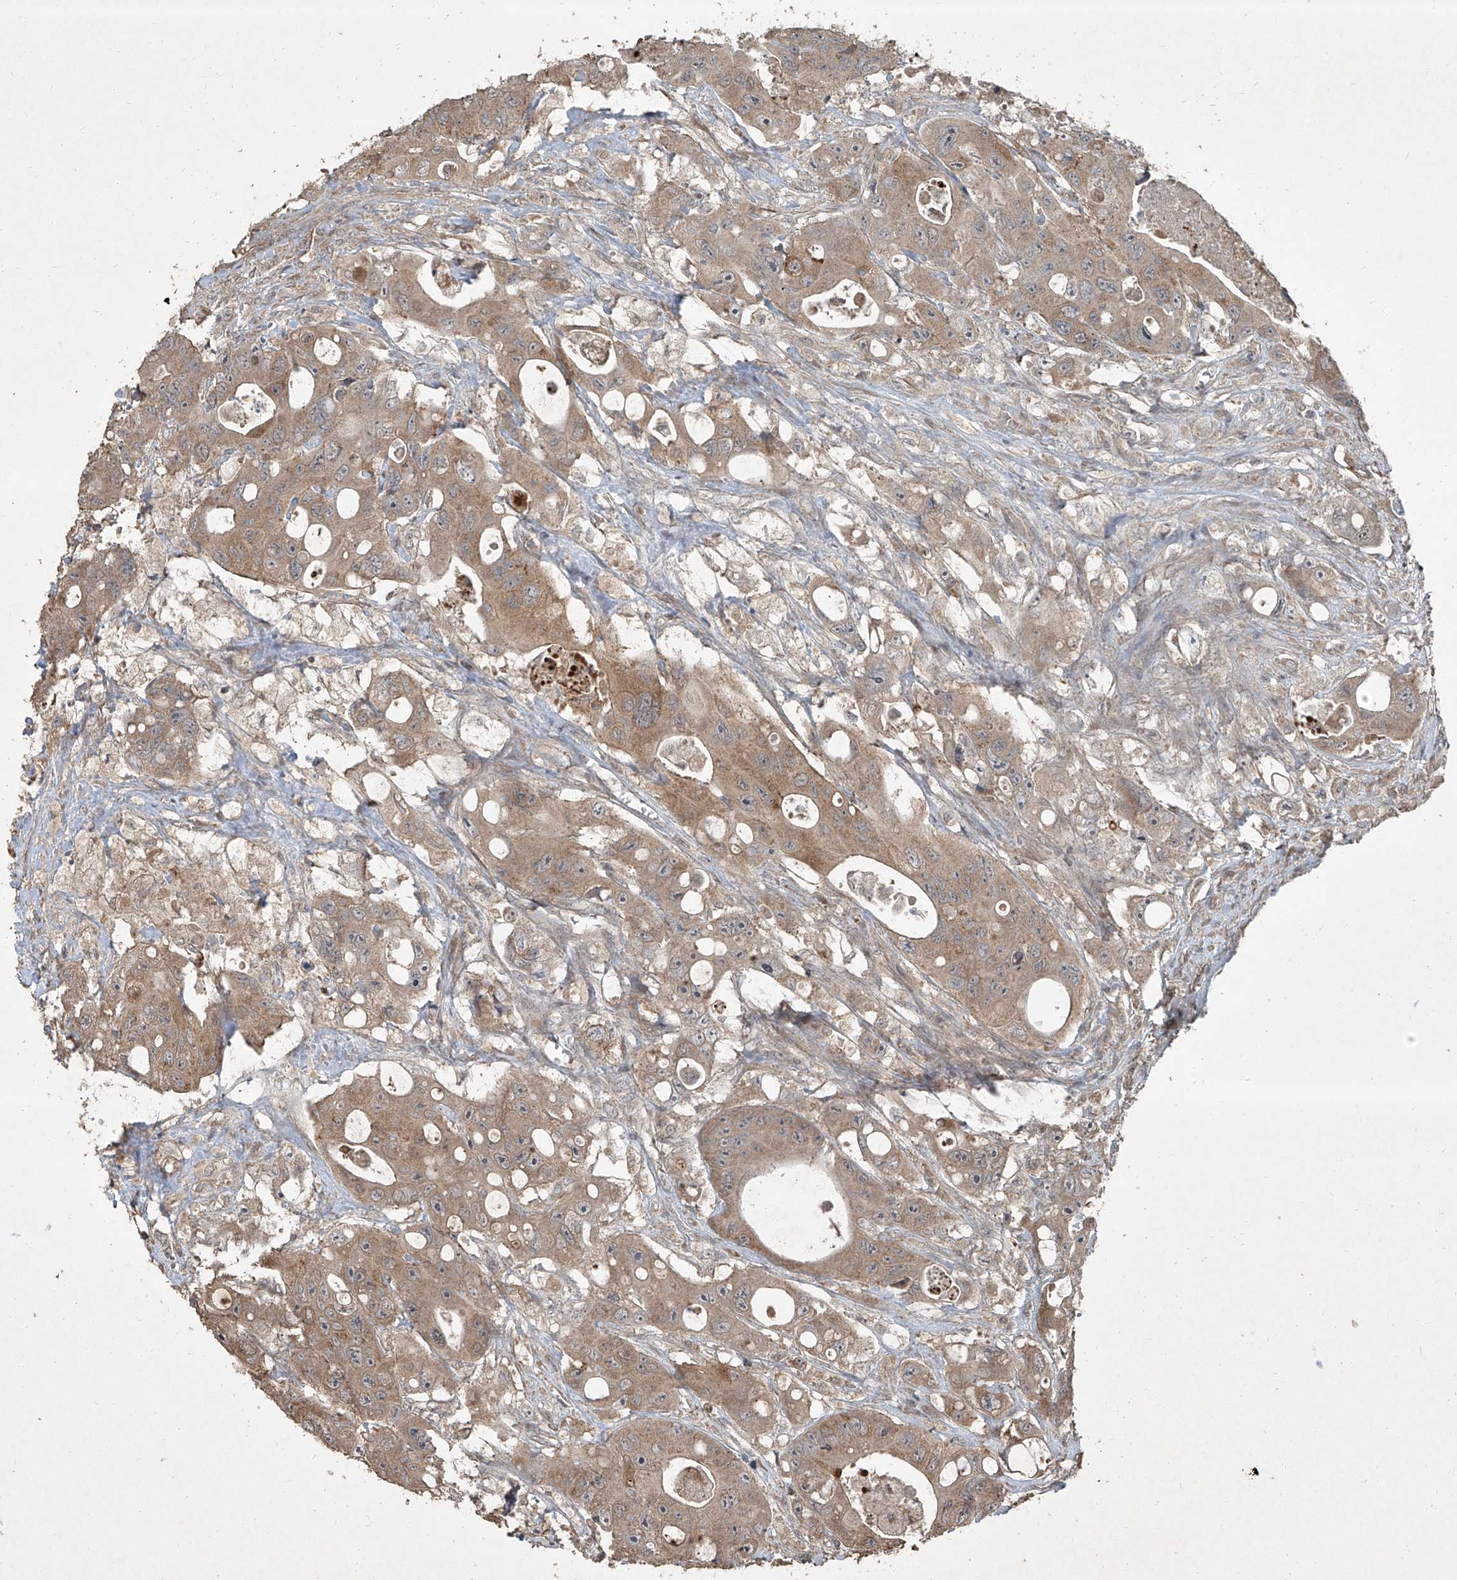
{"staining": {"intensity": "moderate", "quantity": ">75%", "location": "cytoplasmic/membranous"}, "tissue": "colorectal cancer", "cell_type": "Tumor cells", "image_type": "cancer", "snomed": [{"axis": "morphology", "description": "Adenocarcinoma, NOS"}, {"axis": "topography", "description": "Colon"}], "caption": "DAB immunohistochemical staining of human colorectal adenocarcinoma demonstrates moderate cytoplasmic/membranous protein expression in approximately >75% of tumor cells.", "gene": "CCN1", "patient": {"sex": "female", "age": 46}}